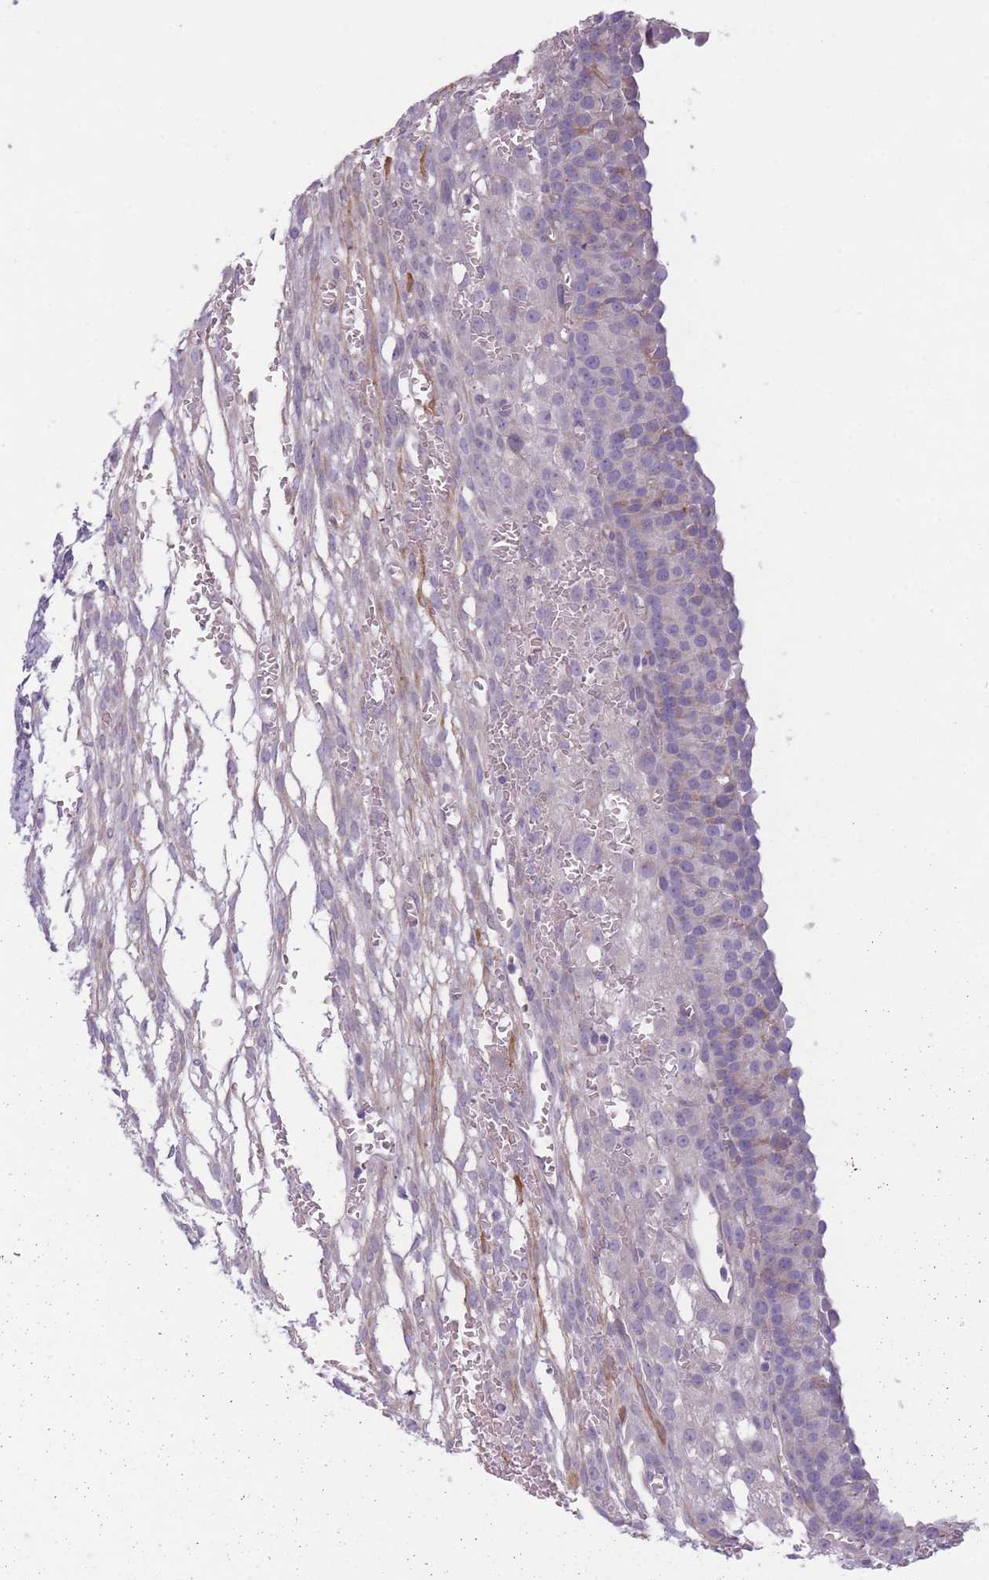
{"staining": {"intensity": "negative", "quantity": "none", "location": "none"}, "tissue": "ovary", "cell_type": "Ovarian stroma cells", "image_type": "normal", "snomed": [{"axis": "morphology", "description": "Normal tissue, NOS"}, {"axis": "topography", "description": "Ovary"}], "caption": "DAB immunohistochemical staining of normal ovary exhibits no significant expression in ovarian stroma cells. (DAB immunohistochemistry (IHC) with hematoxylin counter stain).", "gene": "SLC7A6", "patient": {"sex": "female", "age": 39}}